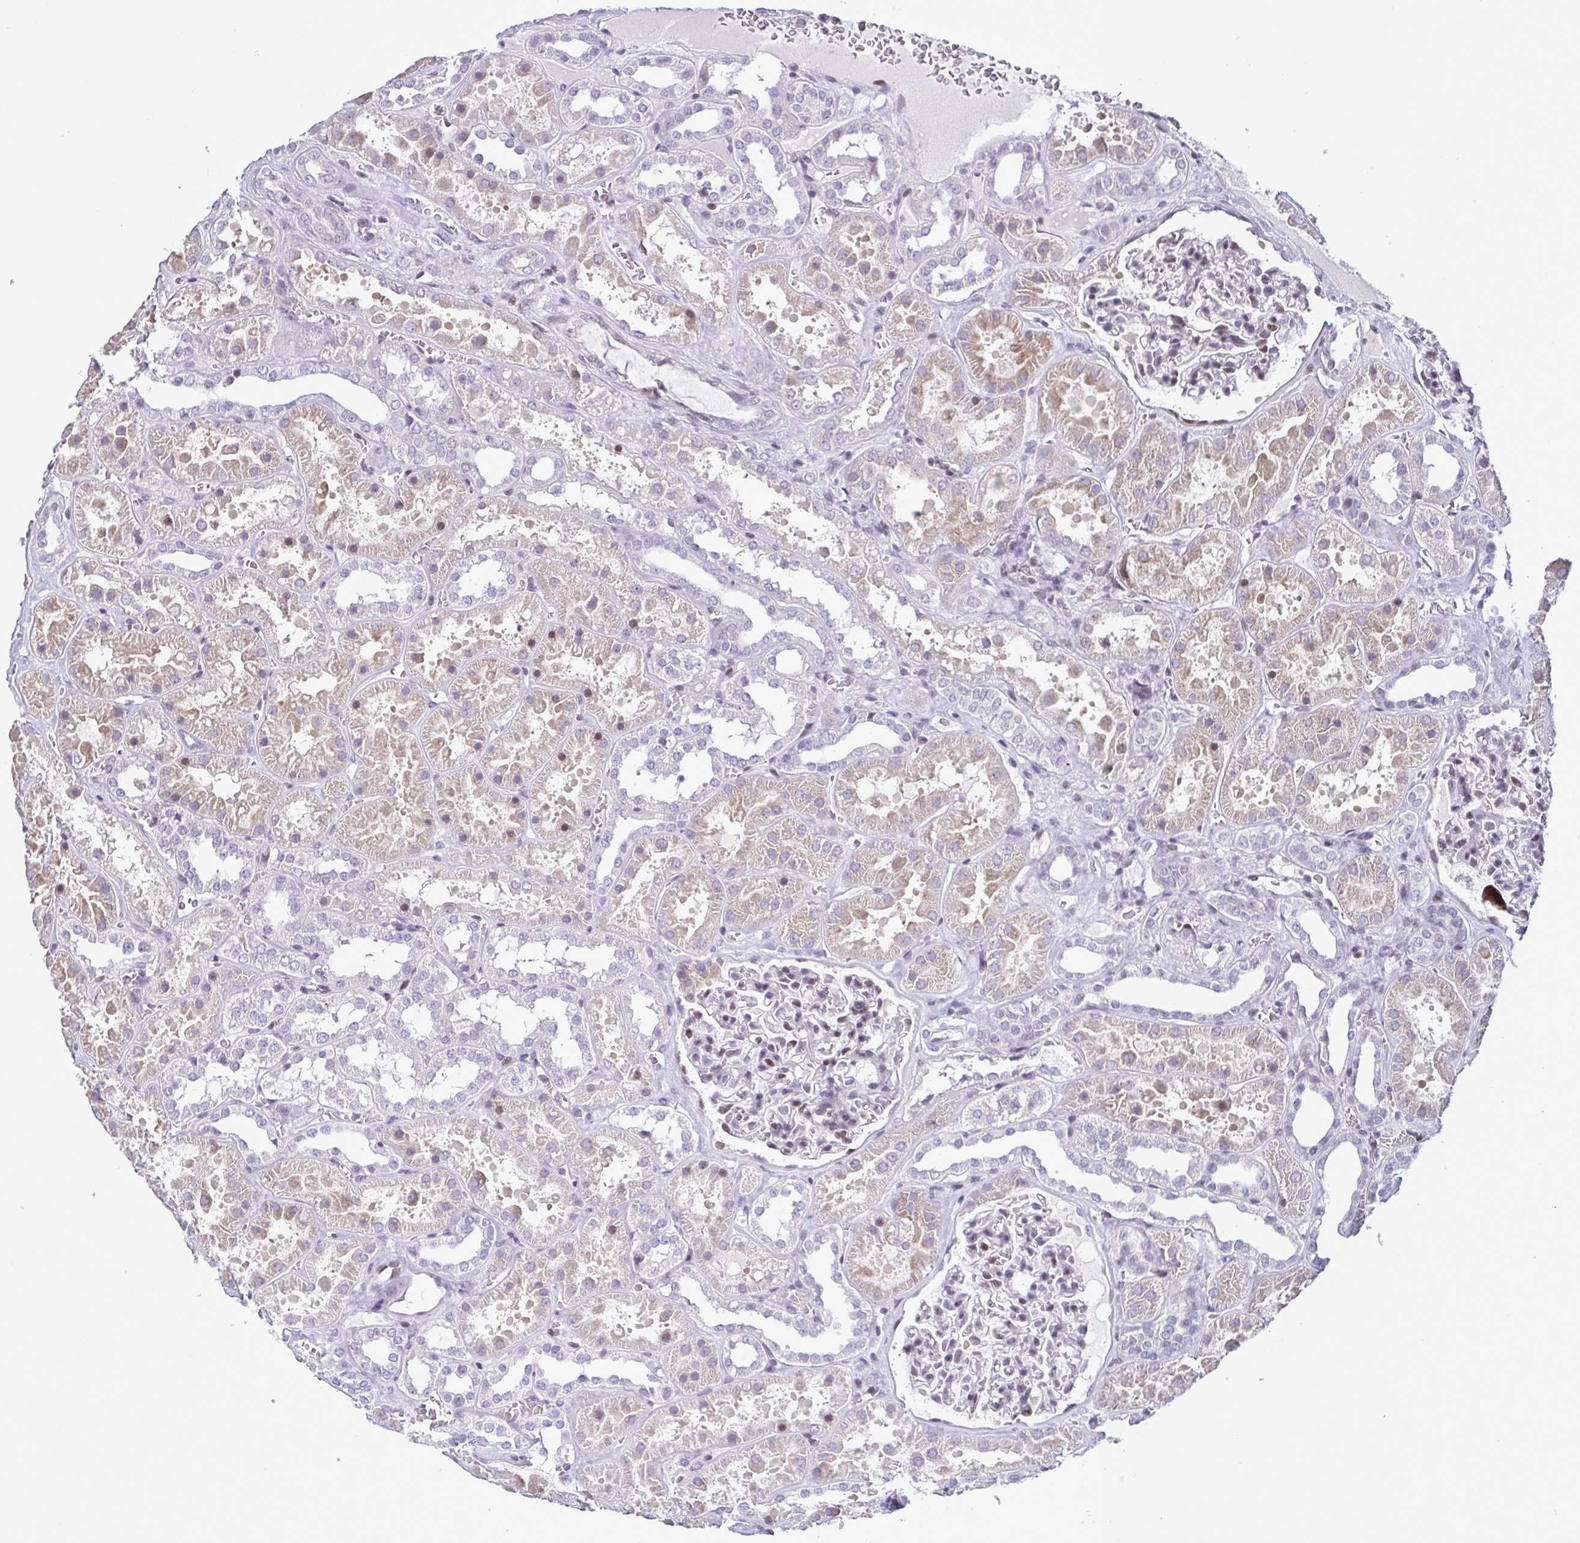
{"staining": {"intensity": "moderate", "quantity": "<25%", "location": "nuclear"}, "tissue": "kidney", "cell_type": "Cells in glomeruli", "image_type": "normal", "snomed": [{"axis": "morphology", "description": "Normal tissue, NOS"}, {"axis": "topography", "description": "Kidney"}], "caption": "Immunohistochemistry (IHC) (DAB) staining of unremarkable human kidney exhibits moderate nuclear protein positivity in approximately <25% of cells in glomeruli. (Brightfield microscopy of DAB IHC at high magnification).", "gene": "IRF1", "patient": {"sex": "female", "age": 41}}